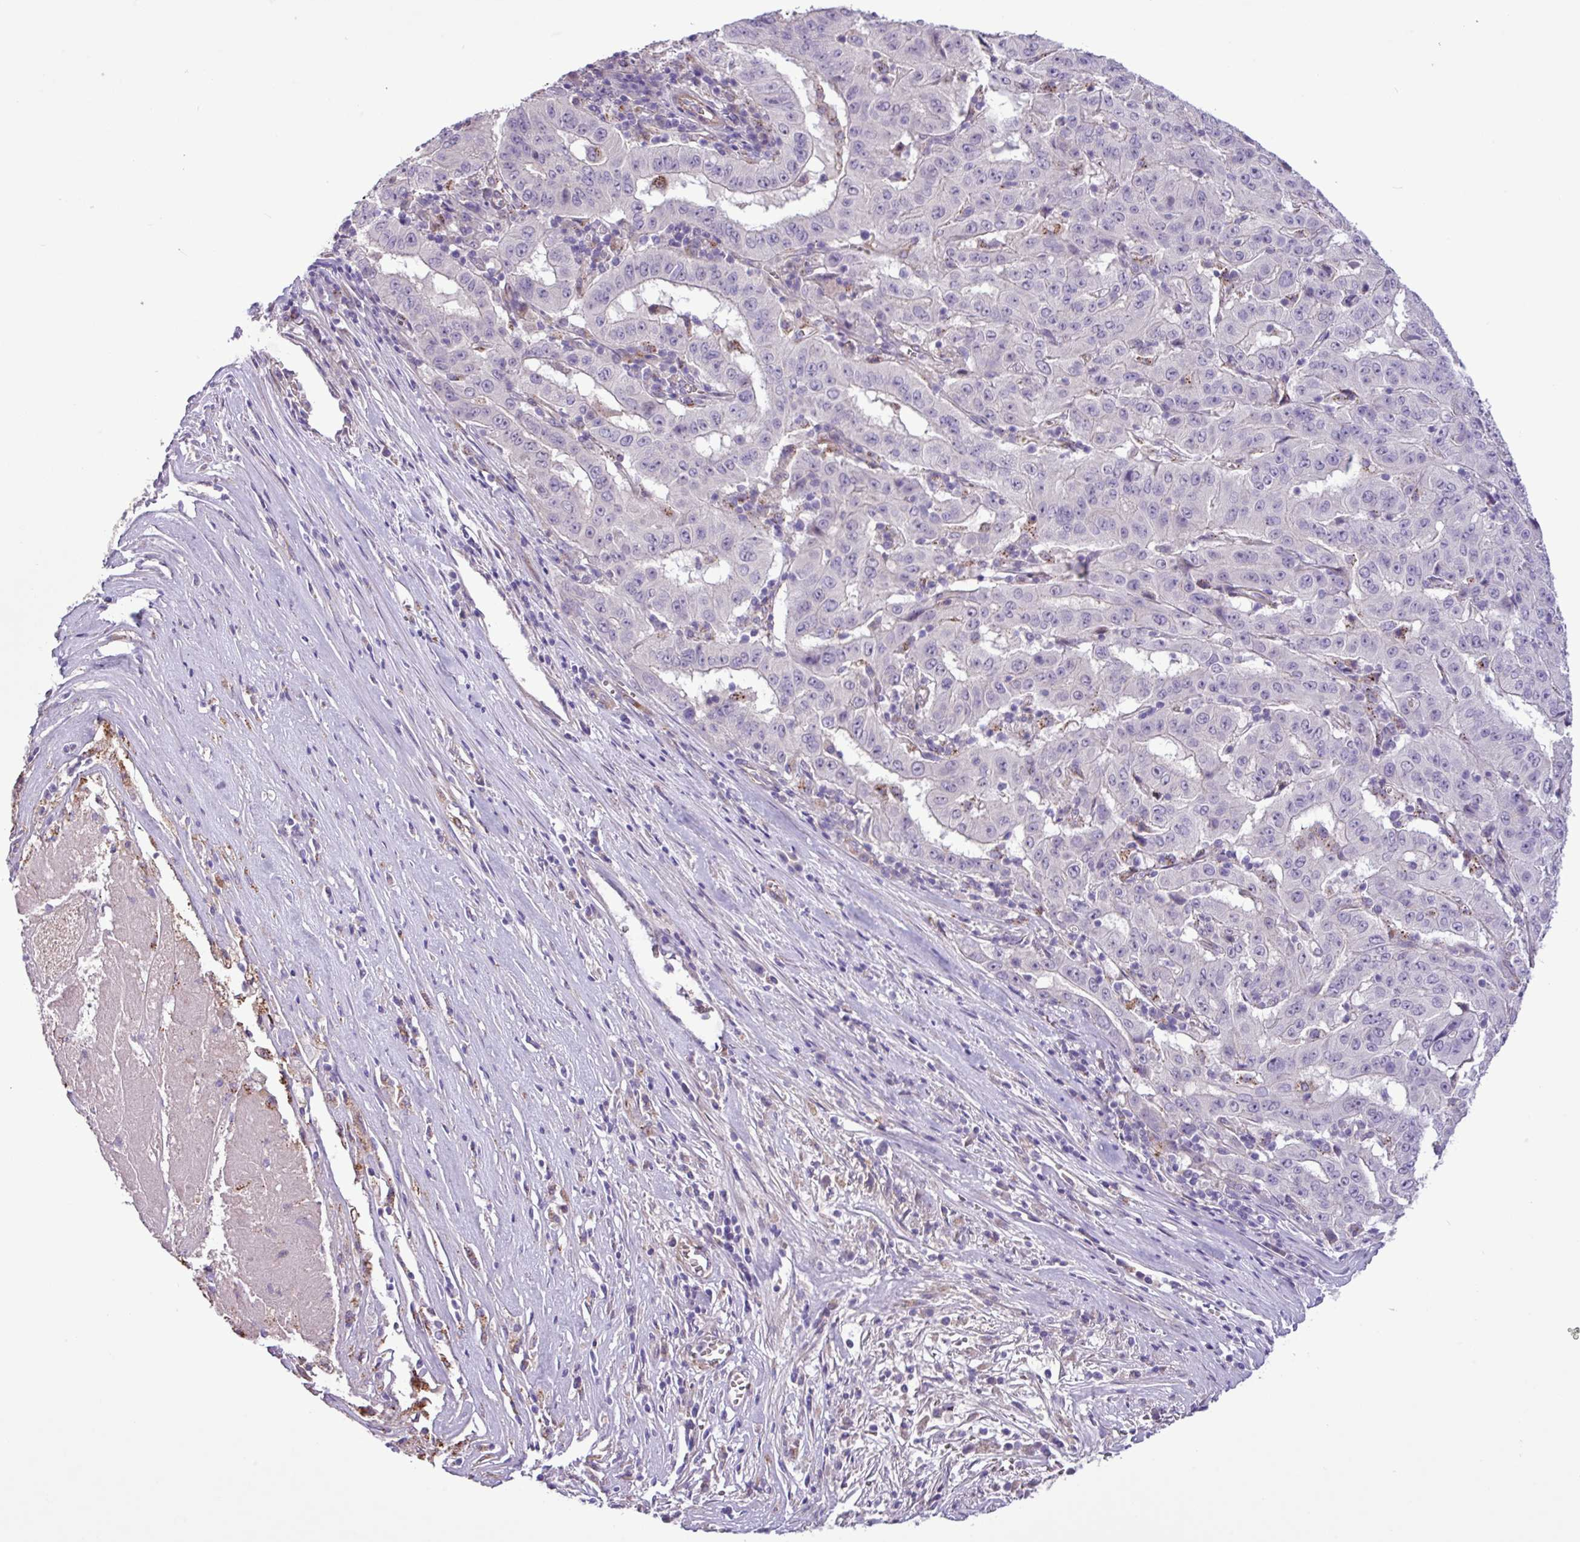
{"staining": {"intensity": "negative", "quantity": "none", "location": "none"}, "tissue": "pancreatic cancer", "cell_type": "Tumor cells", "image_type": "cancer", "snomed": [{"axis": "morphology", "description": "Adenocarcinoma, NOS"}, {"axis": "topography", "description": "Pancreas"}], "caption": "This micrograph is of pancreatic cancer stained with IHC to label a protein in brown with the nuclei are counter-stained blue. There is no positivity in tumor cells. (DAB IHC, high magnification).", "gene": "CD248", "patient": {"sex": "male", "age": 63}}